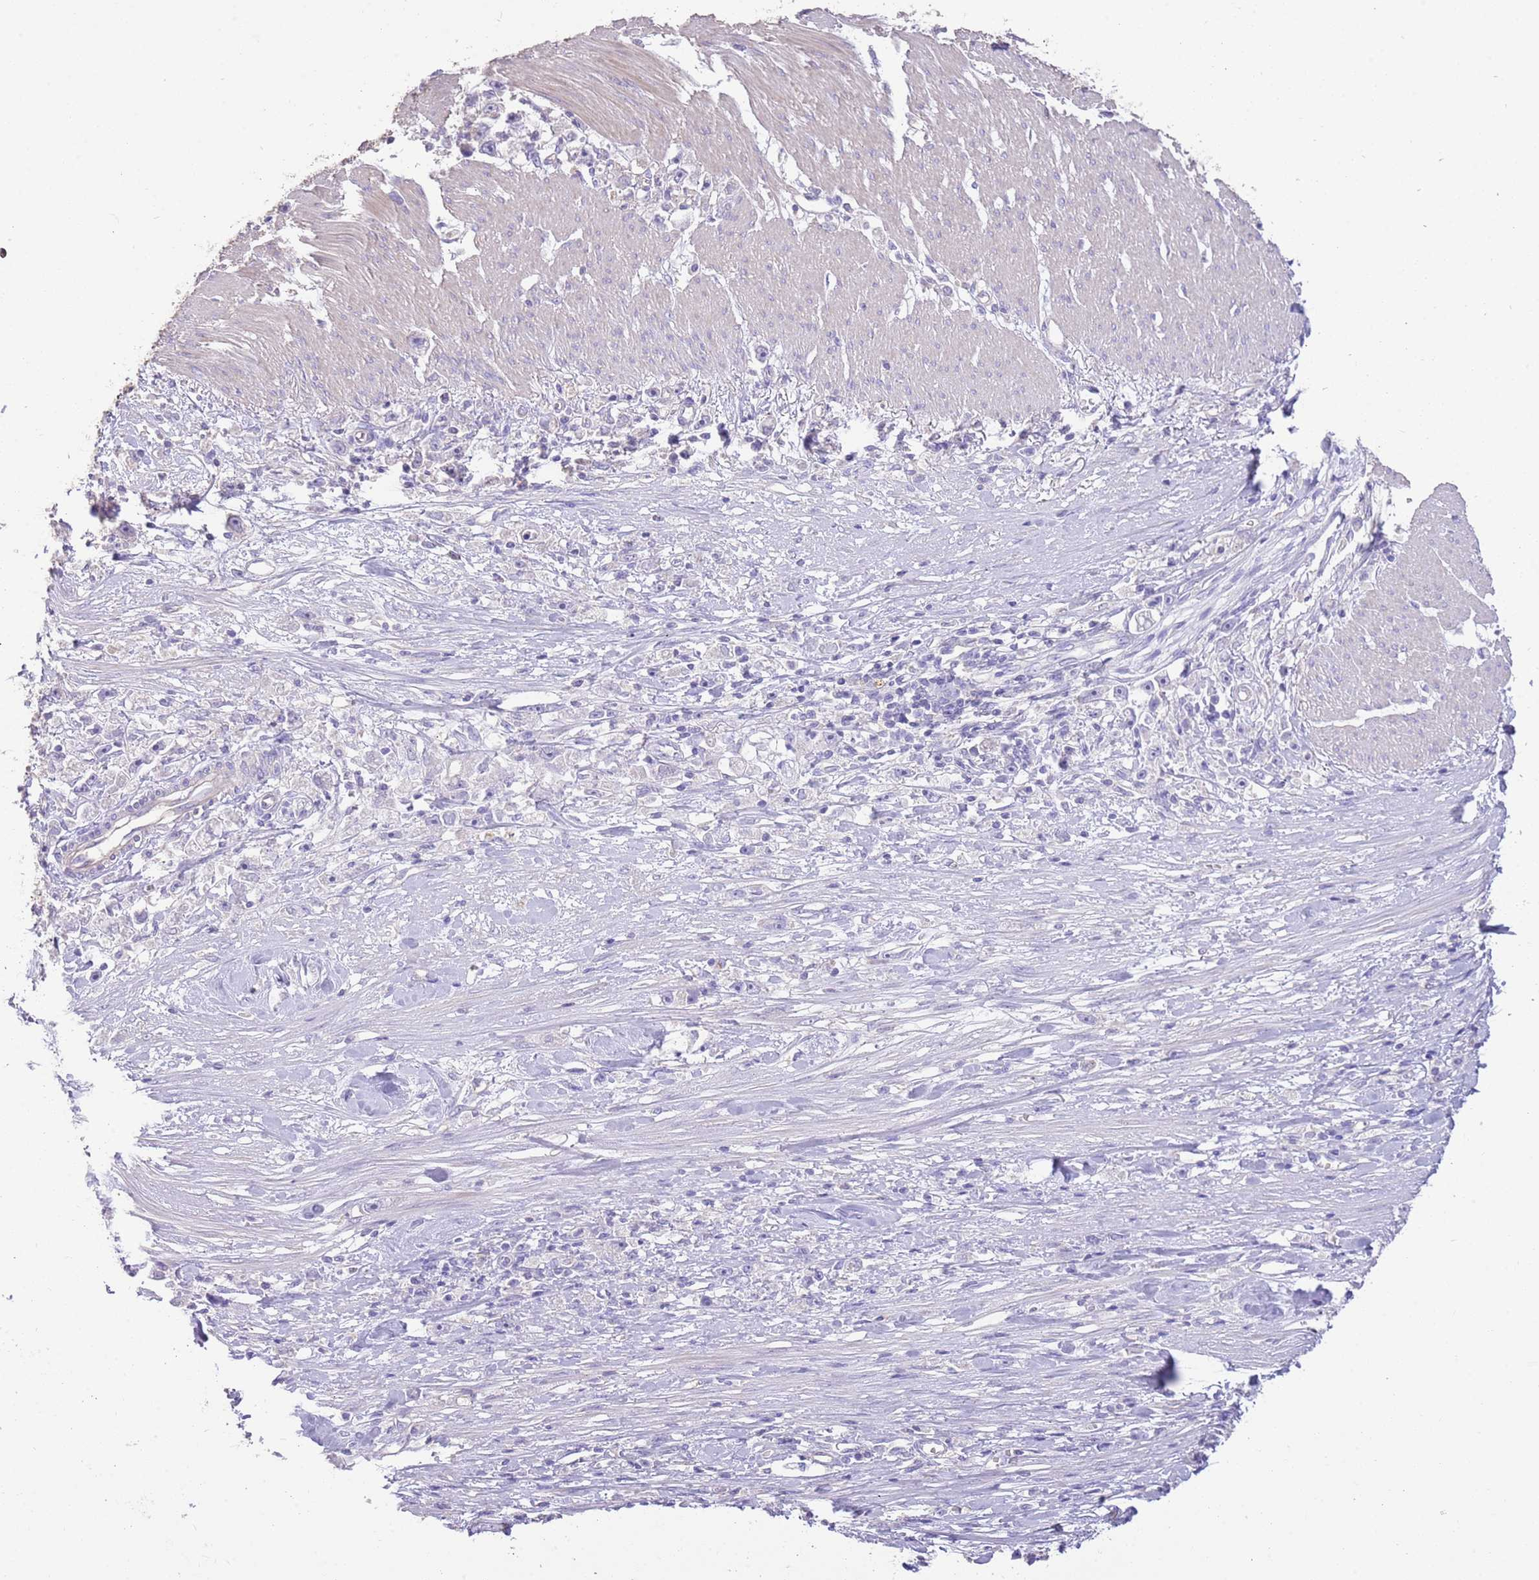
{"staining": {"intensity": "negative", "quantity": "none", "location": "none"}, "tissue": "stomach cancer", "cell_type": "Tumor cells", "image_type": "cancer", "snomed": [{"axis": "morphology", "description": "Adenocarcinoma, NOS"}, {"axis": "topography", "description": "Stomach"}], "caption": "This histopathology image is of stomach cancer (adenocarcinoma) stained with immunohistochemistry to label a protein in brown with the nuclei are counter-stained blue. There is no positivity in tumor cells.", "gene": "SFTPA1", "patient": {"sex": "female", "age": 59}}